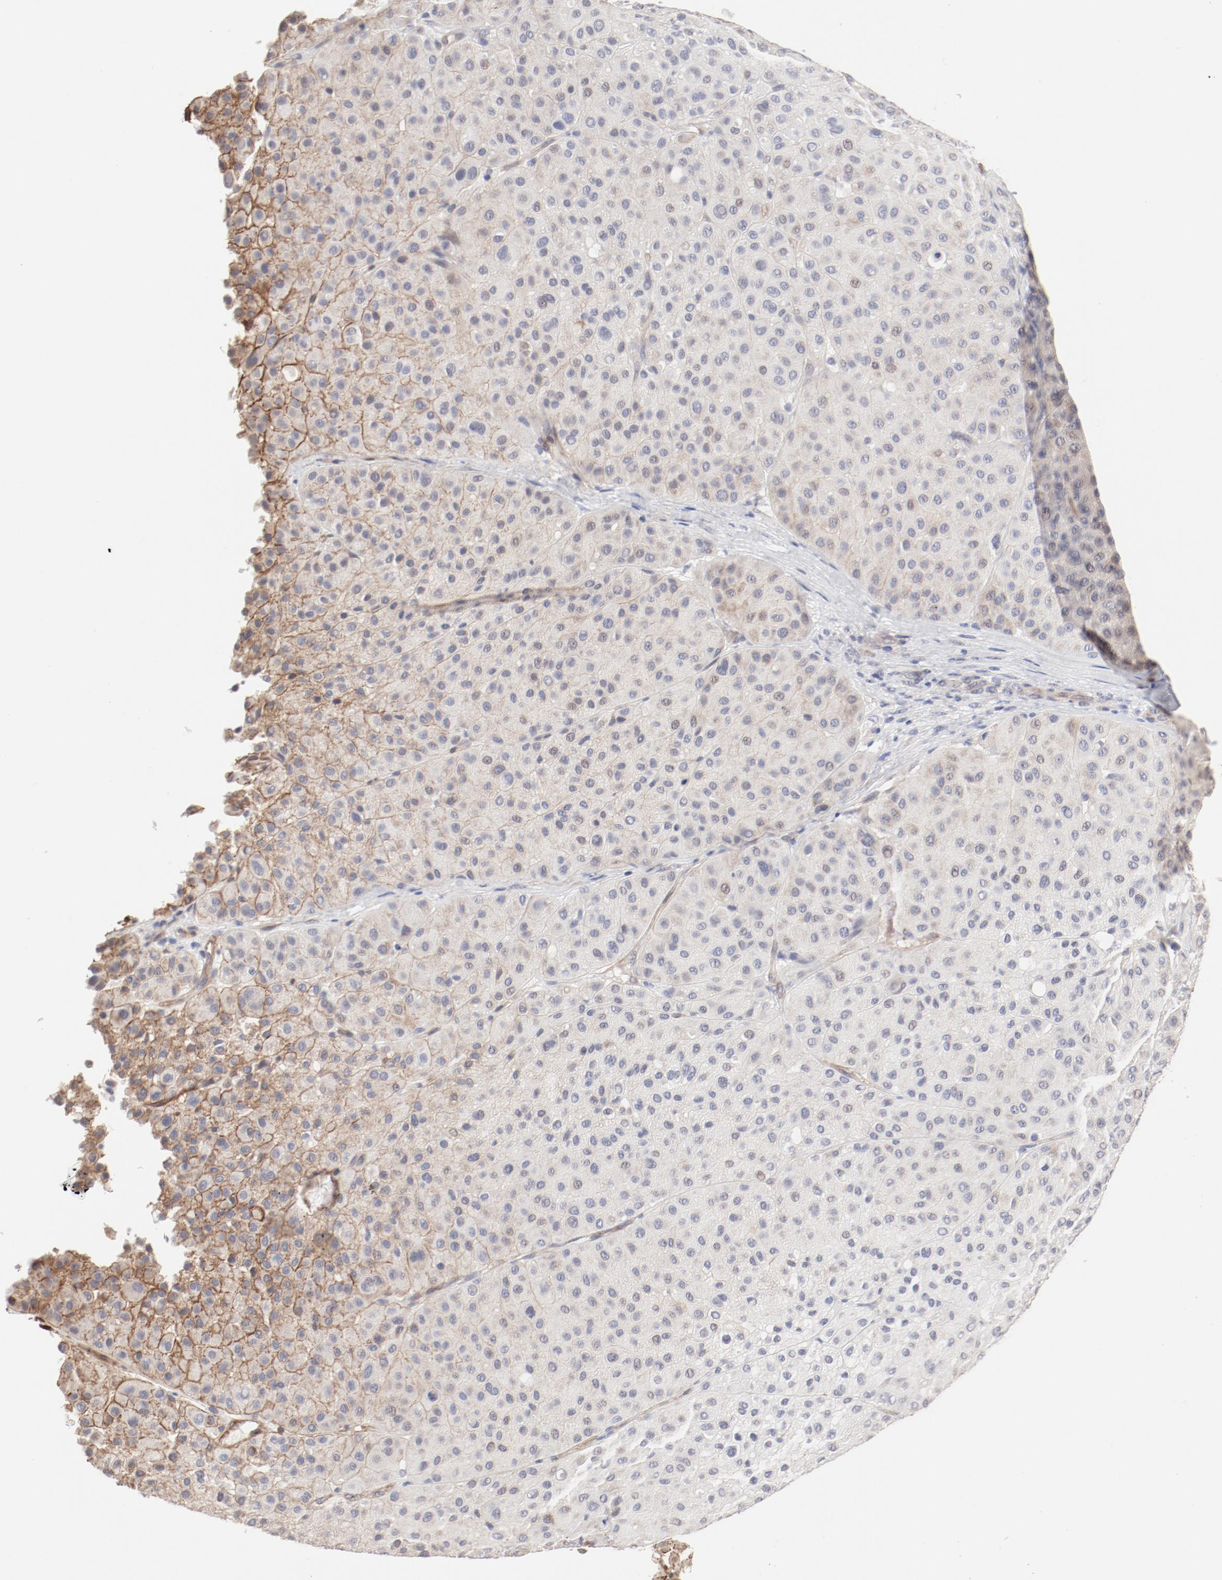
{"staining": {"intensity": "negative", "quantity": "none", "location": "none"}, "tissue": "melanoma", "cell_type": "Tumor cells", "image_type": "cancer", "snomed": [{"axis": "morphology", "description": "Normal tissue, NOS"}, {"axis": "morphology", "description": "Malignant melanoma, Metastatic site"}, {"axis": "topography", "description": "Skin"}], "caption": "Tumor cells are negative for protein expression in human malignant melanoma (metastatic site).", "gene": "MAGED4", "patient": {"sex": "male", "age": 41}}